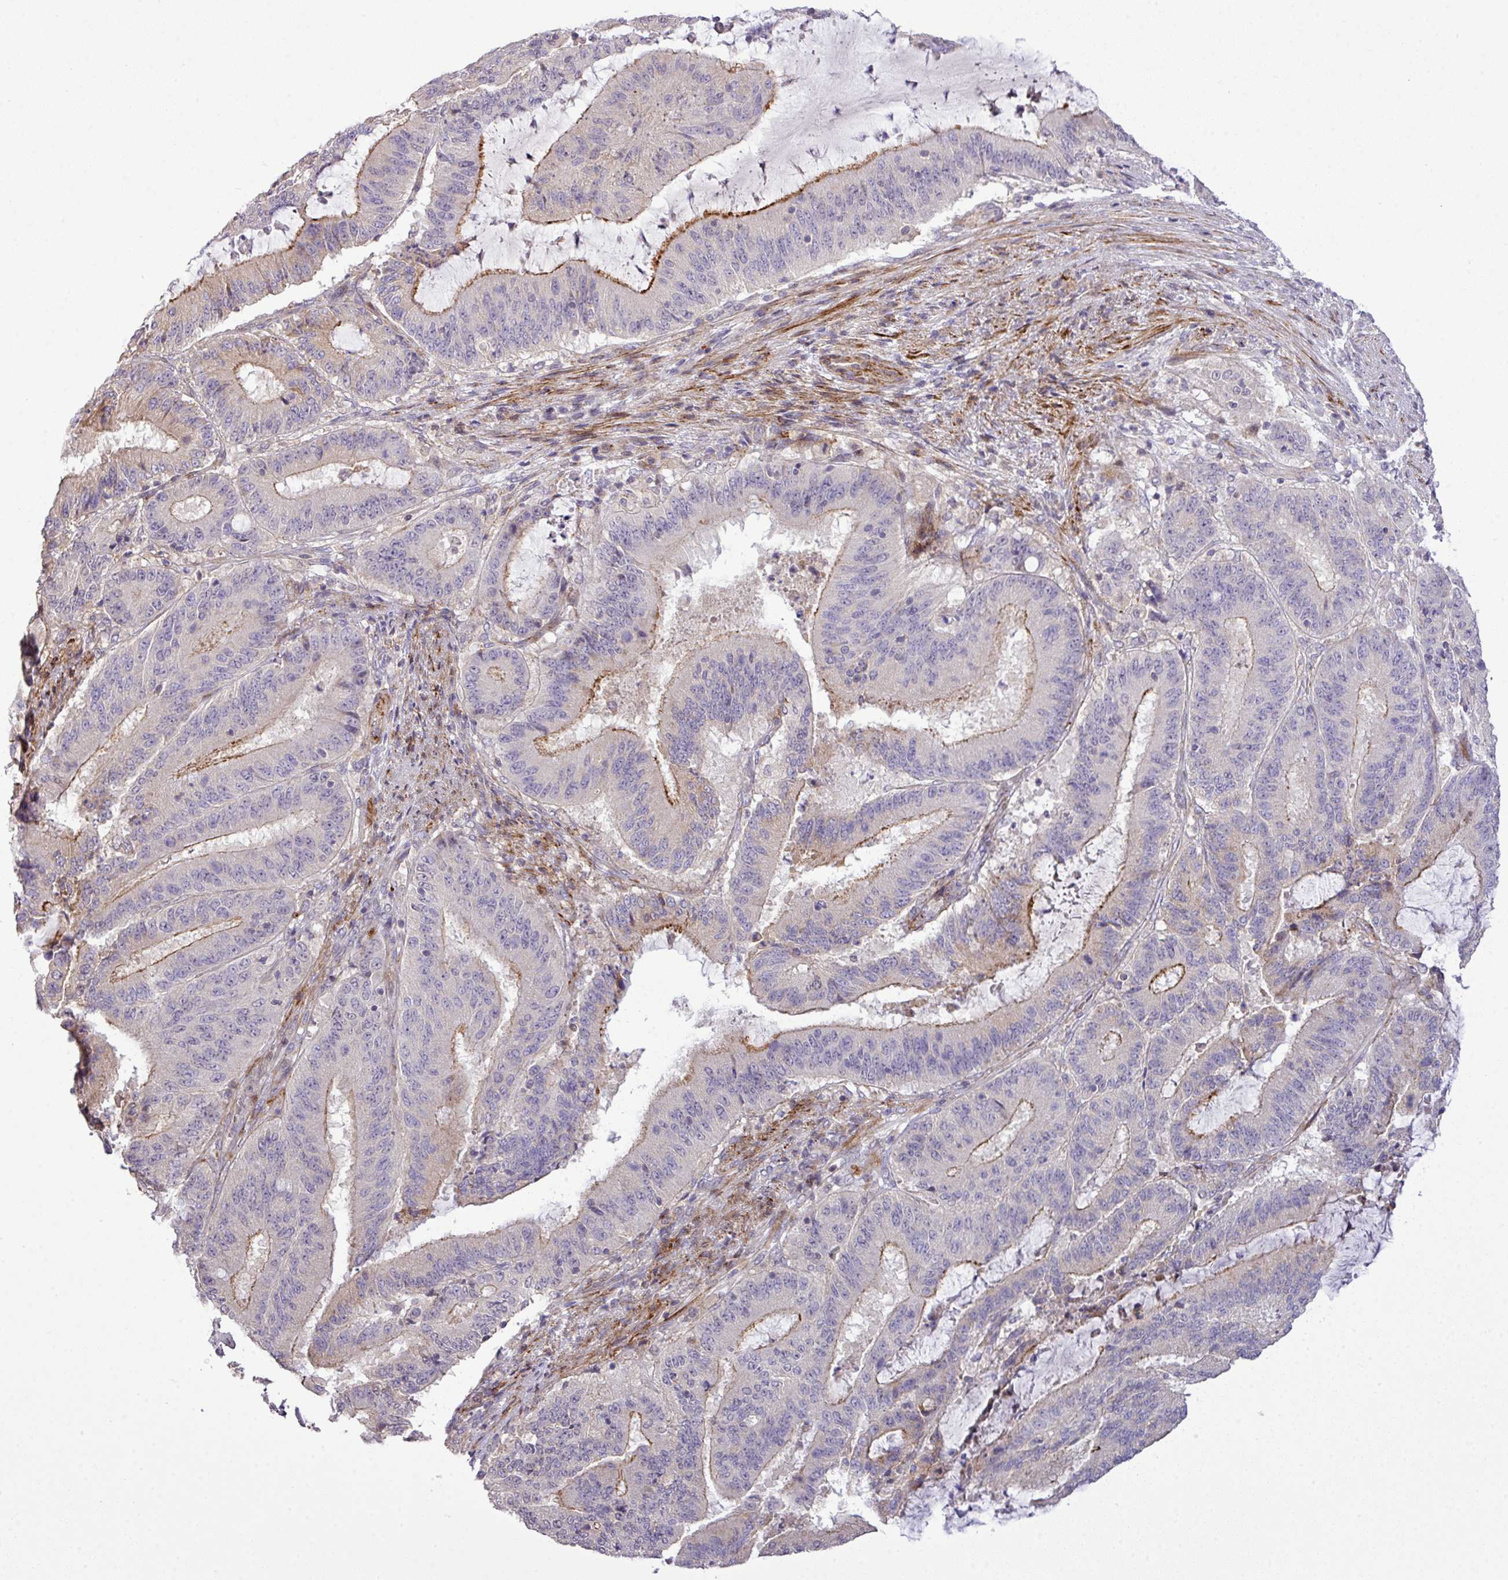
{"staining": {"intensity": "moderate", "quantity": "25%-75%", "location": "cytoplasmic/membranous"}, "tissue": "liver cancer", "cell_type": "Tumor cells", "image_type": "cancer", "snomed": [{"axis": "morphology", "description": "Normal tissue, NOS"}, {"axis": "morphology", "description": "Cholangiocarcinoma"}, {"axis": "topography", "description": "Liver"}, {"axis": "topography", "description": "Peripheral nerve tissue"}], "caption": "Liver cancer (cholangiocarcinoma) tissue demonstrates moderate cytoplasmic/membranous positivity in approximately 25%-75% of tumor cells, visualized by immunohistochemistry.", "gene": "TPRA1", "patient": {"sex": "female", "age": 73}}